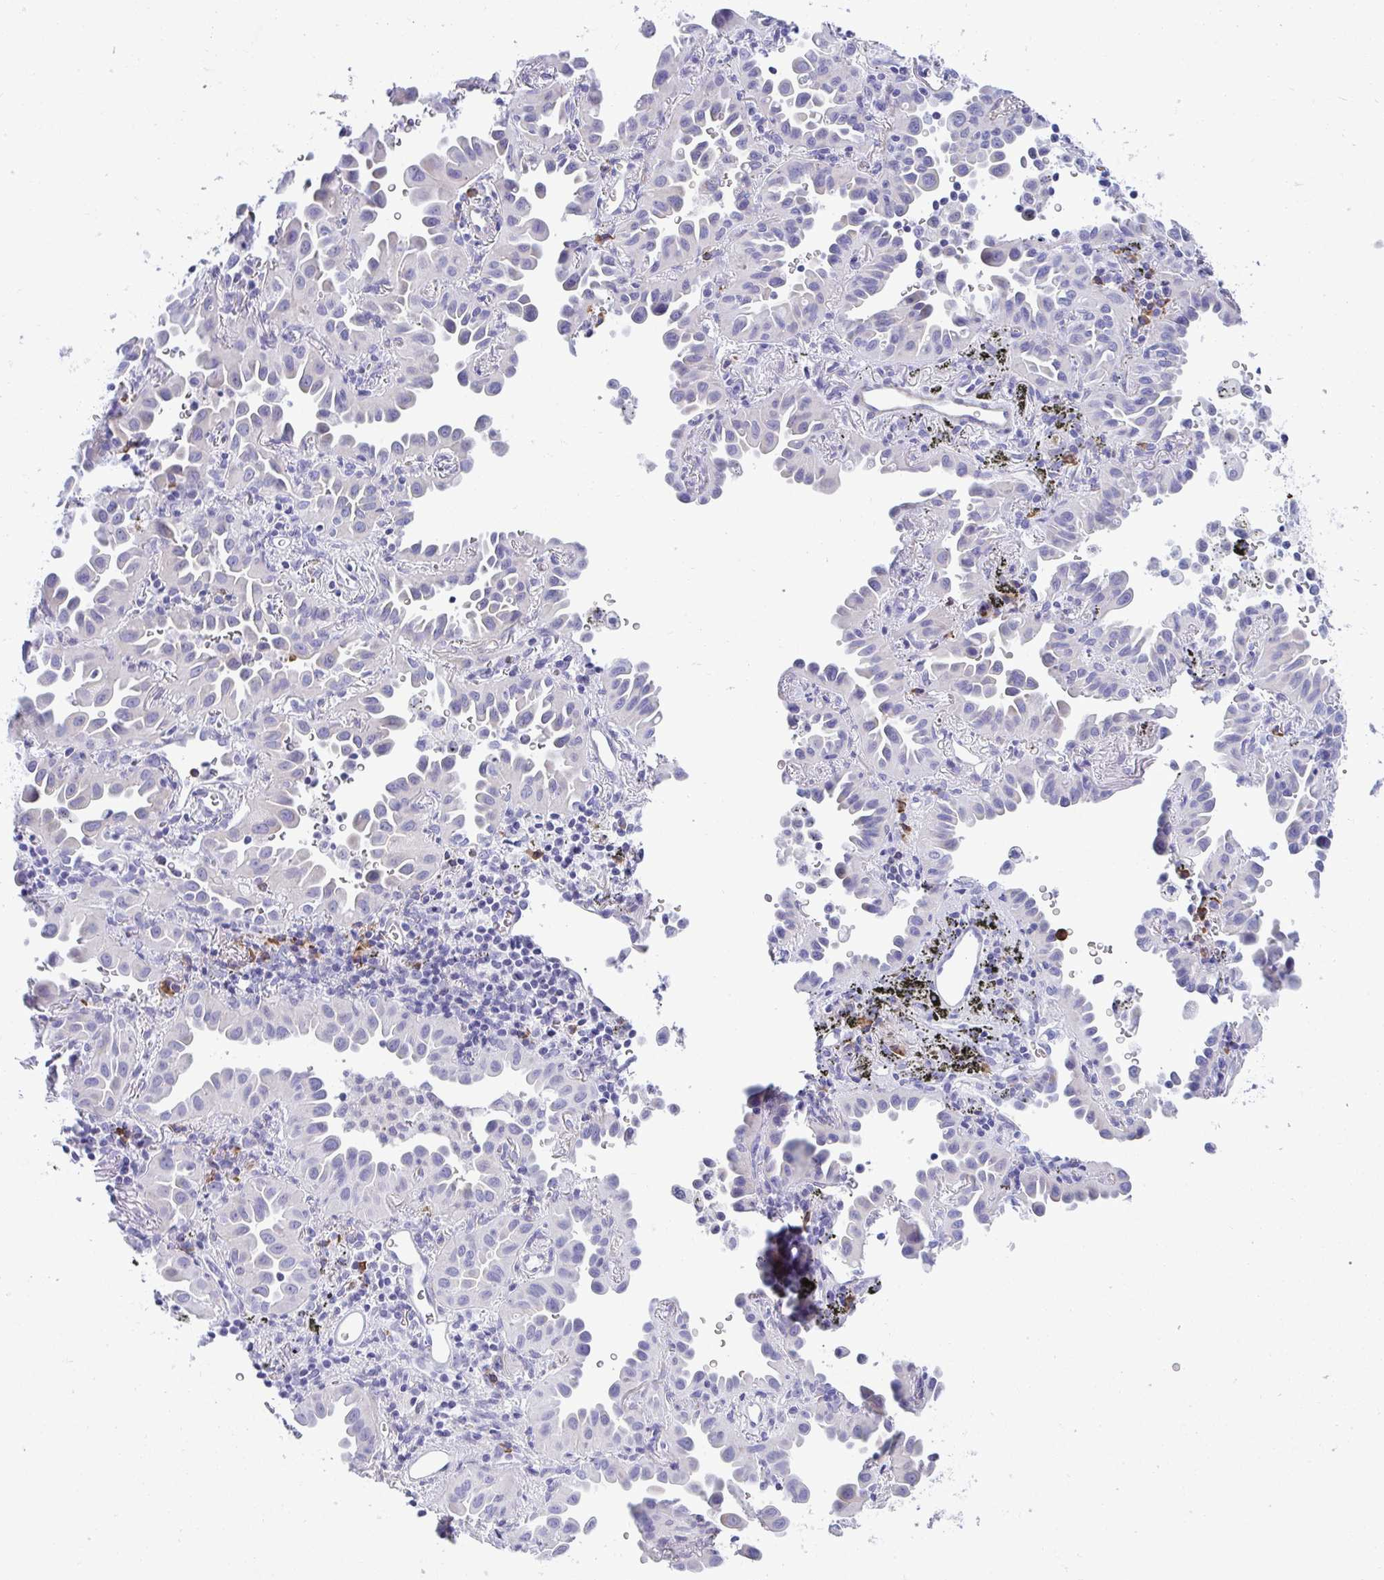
{"staining": {"intensity": "negative", "quantity": "none", "location": "none"}, "tissue": "lung cancer", "cell_type": "Tumor cells", "image_type": "cancer", "snomed": [{"axis": "morphology", "description": "Adenocarcinoma, NOS"}, {"axis": "topography", "description": "Lung"}], "caption": "Immunohistochemistry micrograph of neoplastic tissue: lung adenocarcinoma stained with DAB (3,3'-diaminobenzidine) shows no significant protein staining in tumor cells.", "gene": "PUS7L", "patient": {"sex": "male", "age": 68}}